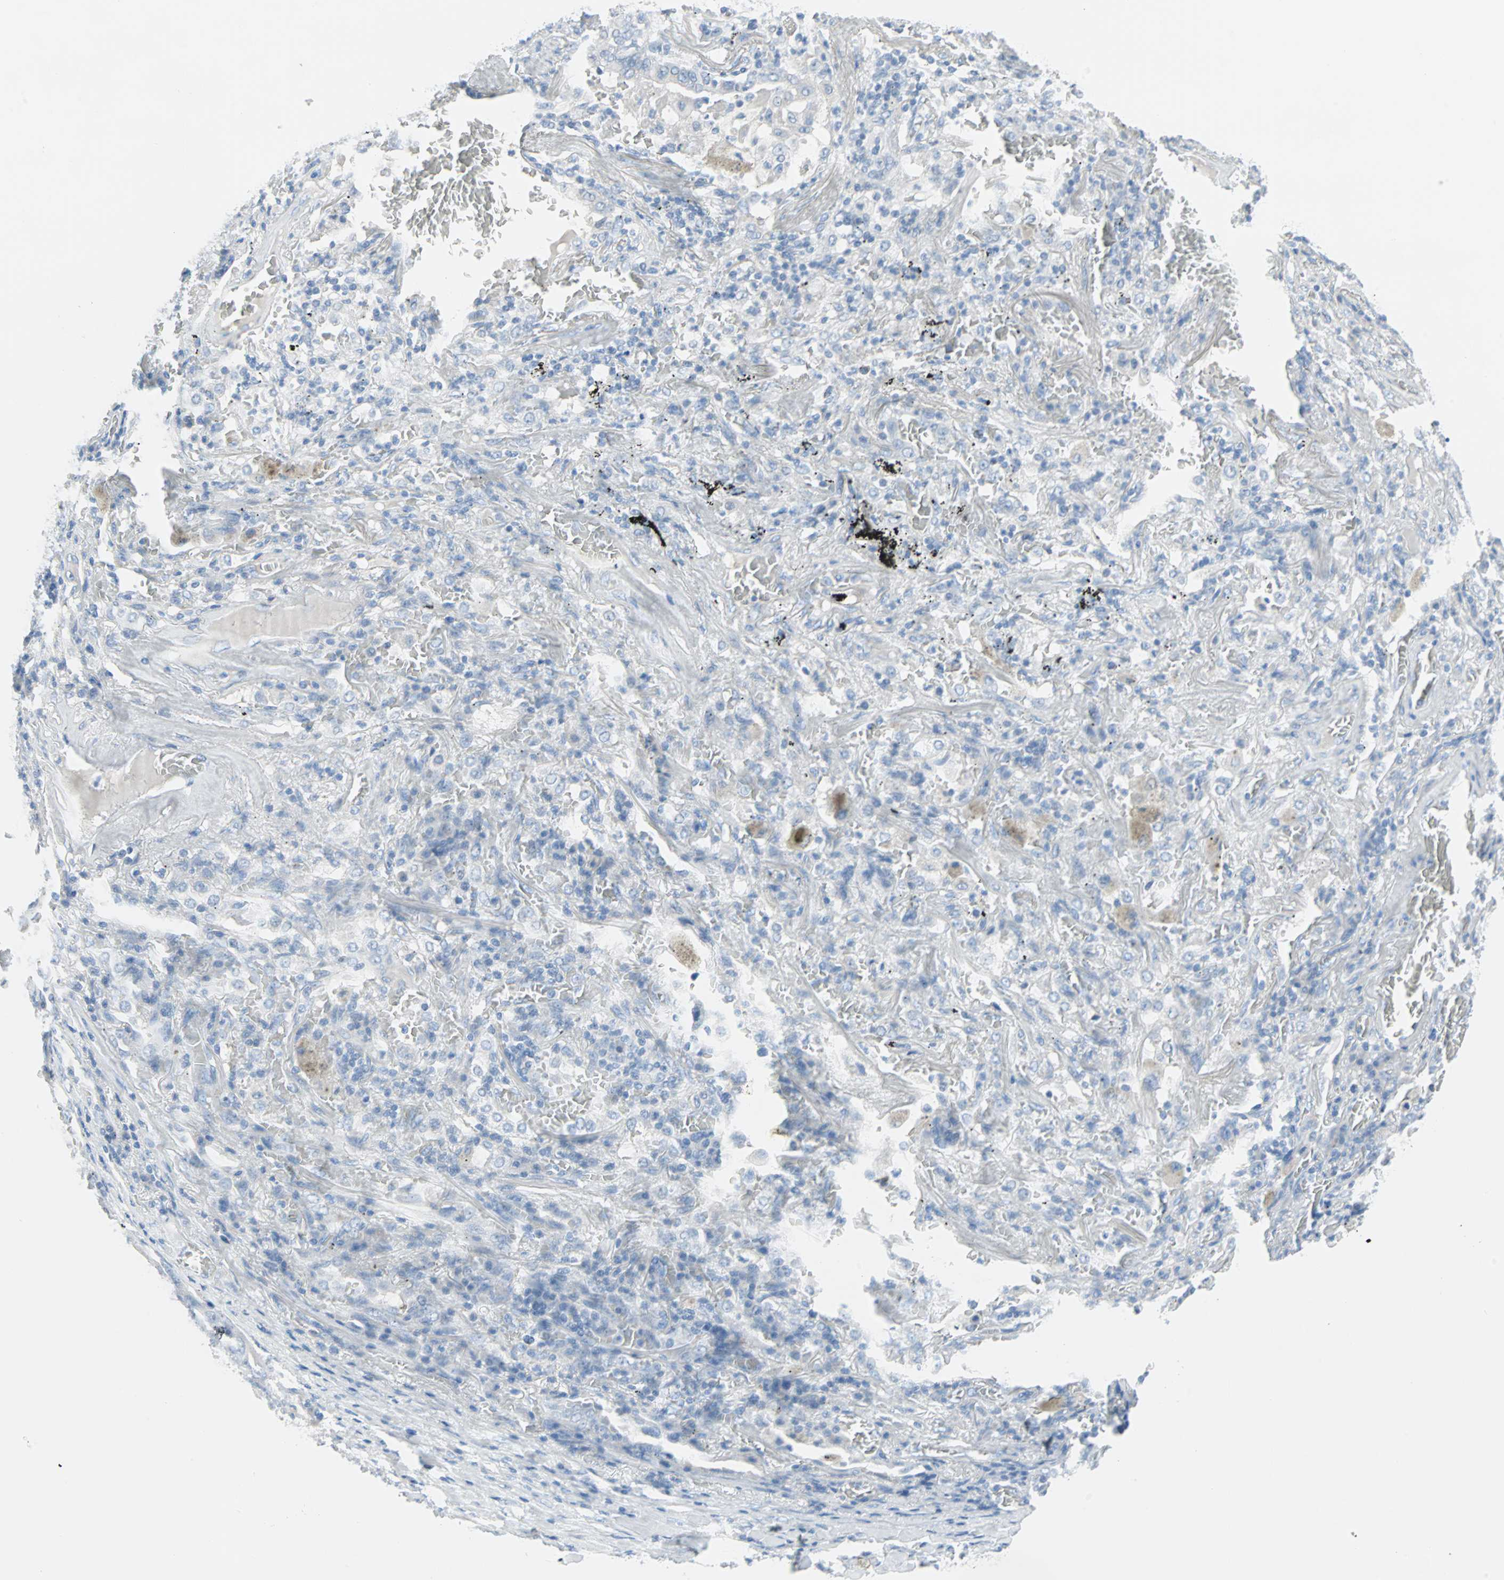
{"staining": {"intensity": "negative", "quantity": "none", "location": "none"}, "tissue": "lung cancer", "cell_type": "Tumor cells", "image_type": "cancer", "snomed": [{"axis": "morphology", "description": "Squamous cell carcinoma, NOS"}, {"axis": "topography", "description": "Lung"}], "caption": "Immunohistochemistry (IHC) micrograph of neoplastic tissue: human lung cancer (squamous cell carcinoma) stained with DAB exhibits no significant protein staining in tumor cells.", "gene": "STX1A", "patient": {"sex": "male", "age": 57}}